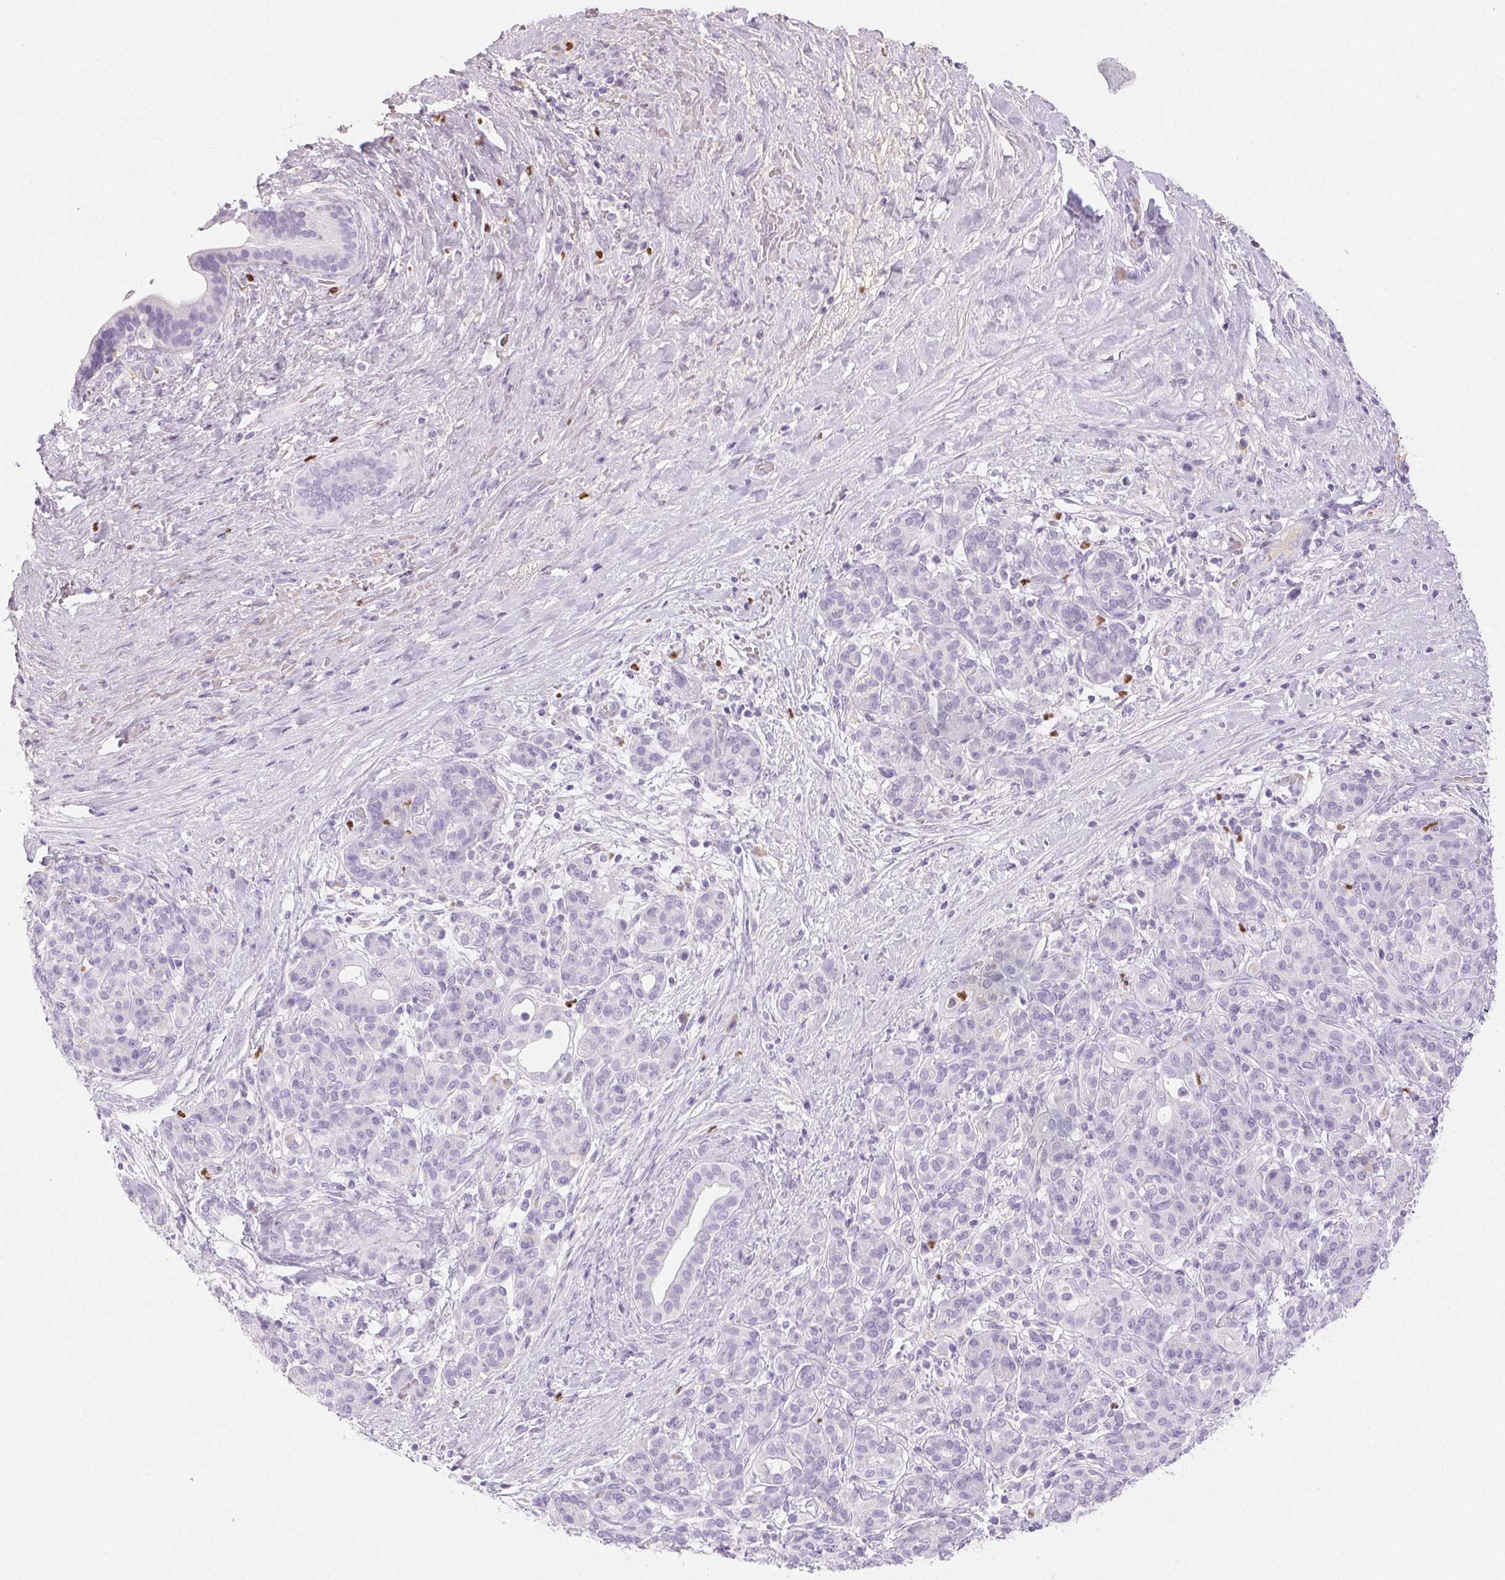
{"staining": {"intensity": "negative", "quantity": "none", "location": "none"}, "tissue": "pancreatic cancer", "cell_type": "Tumor cells", "image_type": "cancer", "snomed": [{"axis": "morphology", "description": "Adenocarcinoma, NOS"}, {"axis": "topography", "description": "Pancreas"}], "caption": "This is an immunohistochemistry (IHC) histopathology image of adenocarcinoma (pancreatic). There is no staining in tumor cells.", "gene": "PADI4", "patient": {"sex": "male", "age": 44}}